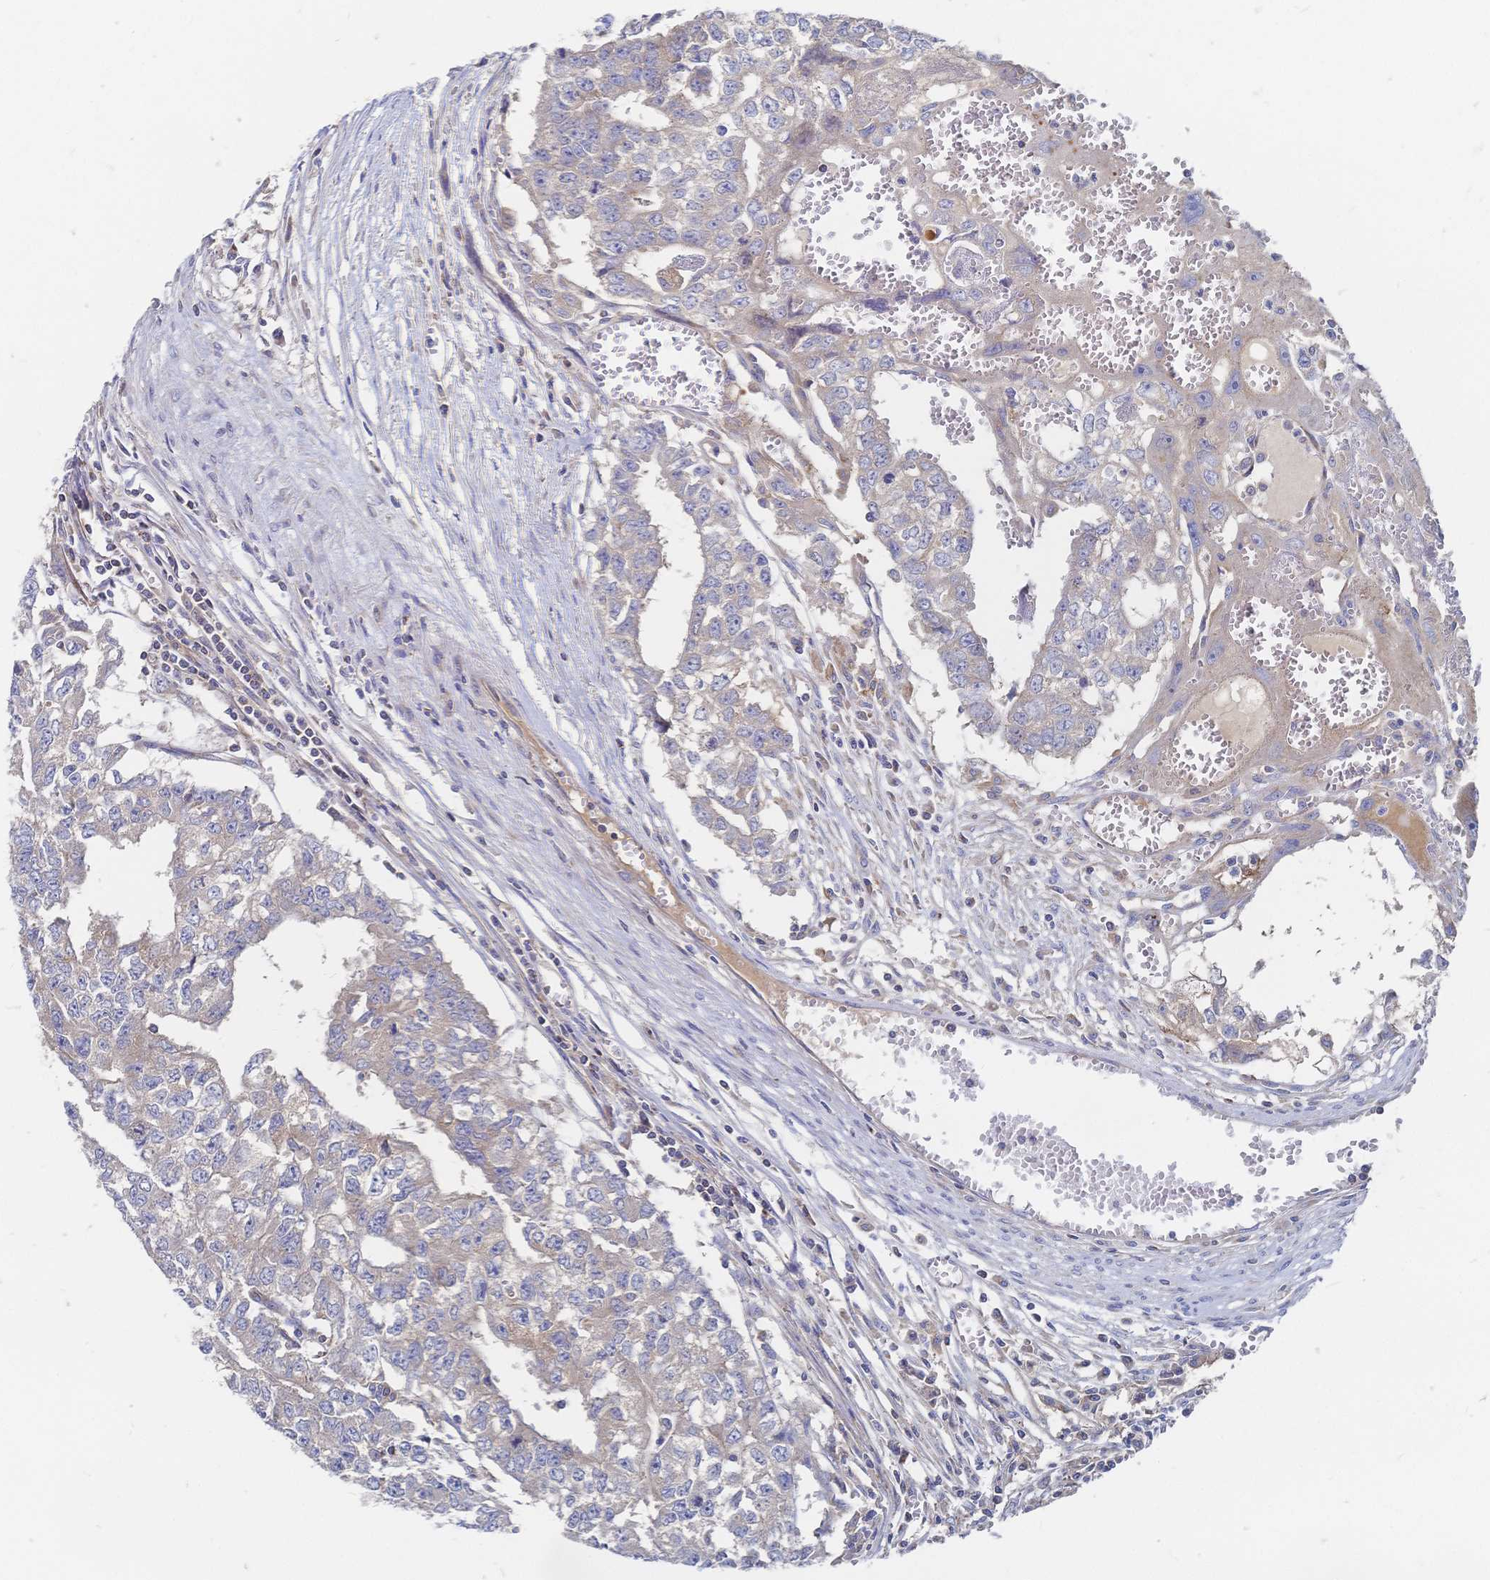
{"staining": {"intensity": "weak", "quantity": ">75%", "location": "cytoplasmic/membranous"}, "tissue": "testis cancer", "cell_type": "Tumor cells", "image_type": "cancer", "snomed": [{"axis": "morphology", "description": "Carcinoma, Embryonal, NOS"}, {"axis": "morphology", "description": "Teratoma, malignant, NOS"}, {"axis": "topography", "description": "Testis"}], "caption": "Immunohistochemical staining of testis embryonal carcinoma reveals low levels of weak cytoplasmic/membranous protein expression in about >75% of tumor cells.", "gene": "SORBS1", "patient": {"sex": "male", "age": 24}}